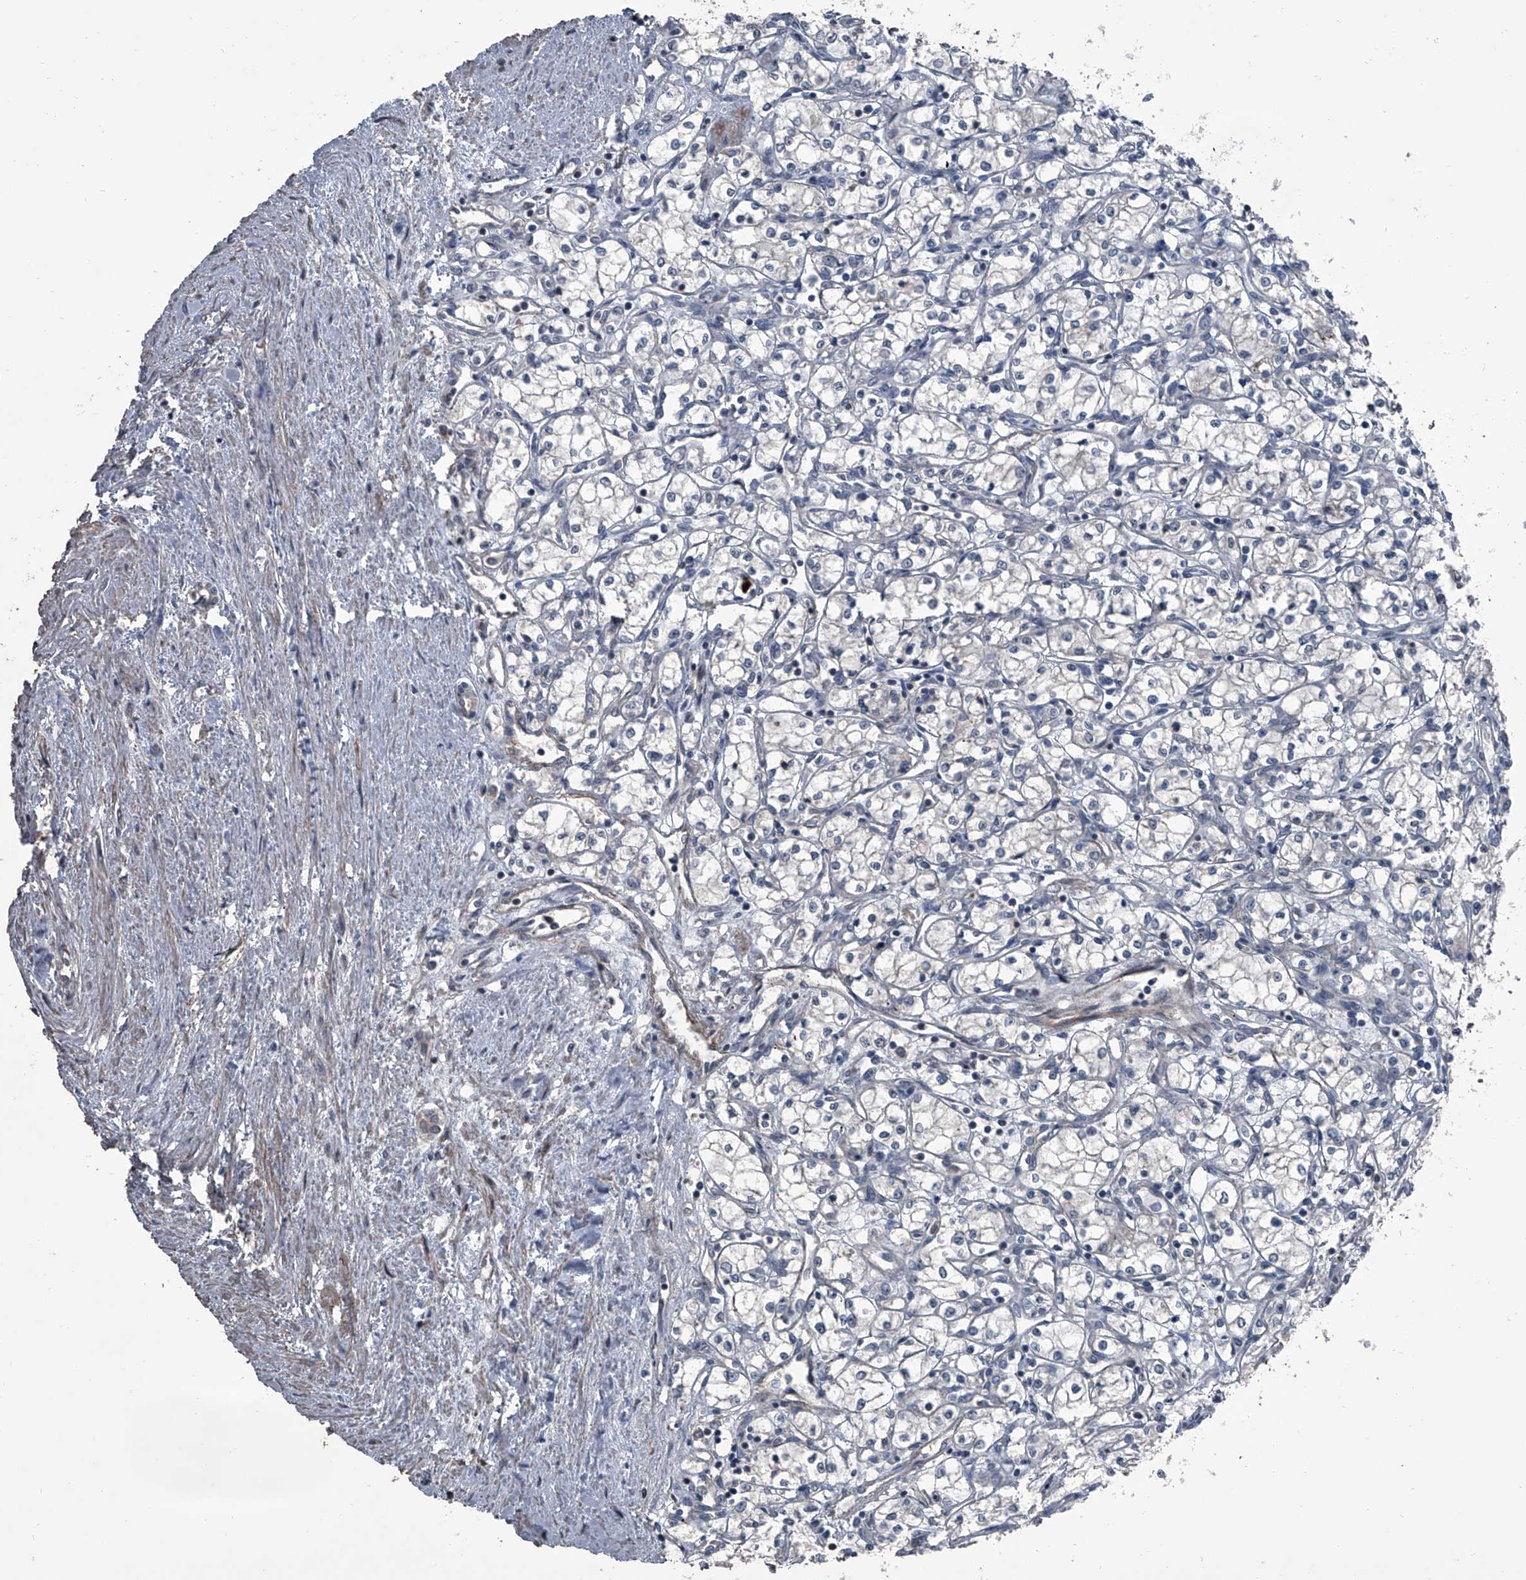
{"staining": {"intensity": "negative", "quantity": "none", "location": "none"}, "tissue": "renal cancer", "cell_type": "Tumor cells", "image_type": "cancer", "snomed": [{"axis": "morphology", "description": "Adenocarcinoma, NOS"}, {"axis": "topography", "description": "Kidney"}], "caption": "Immunohistochemistry (IHC) photomicrograph of neoplastic tissue: human renal cancer (adenocarcinoma) stained with DAB exhibits no significant protein positivity in tumor cells.", "gene": "OARD1", "patient": {"sex": "male", "age": 59}}